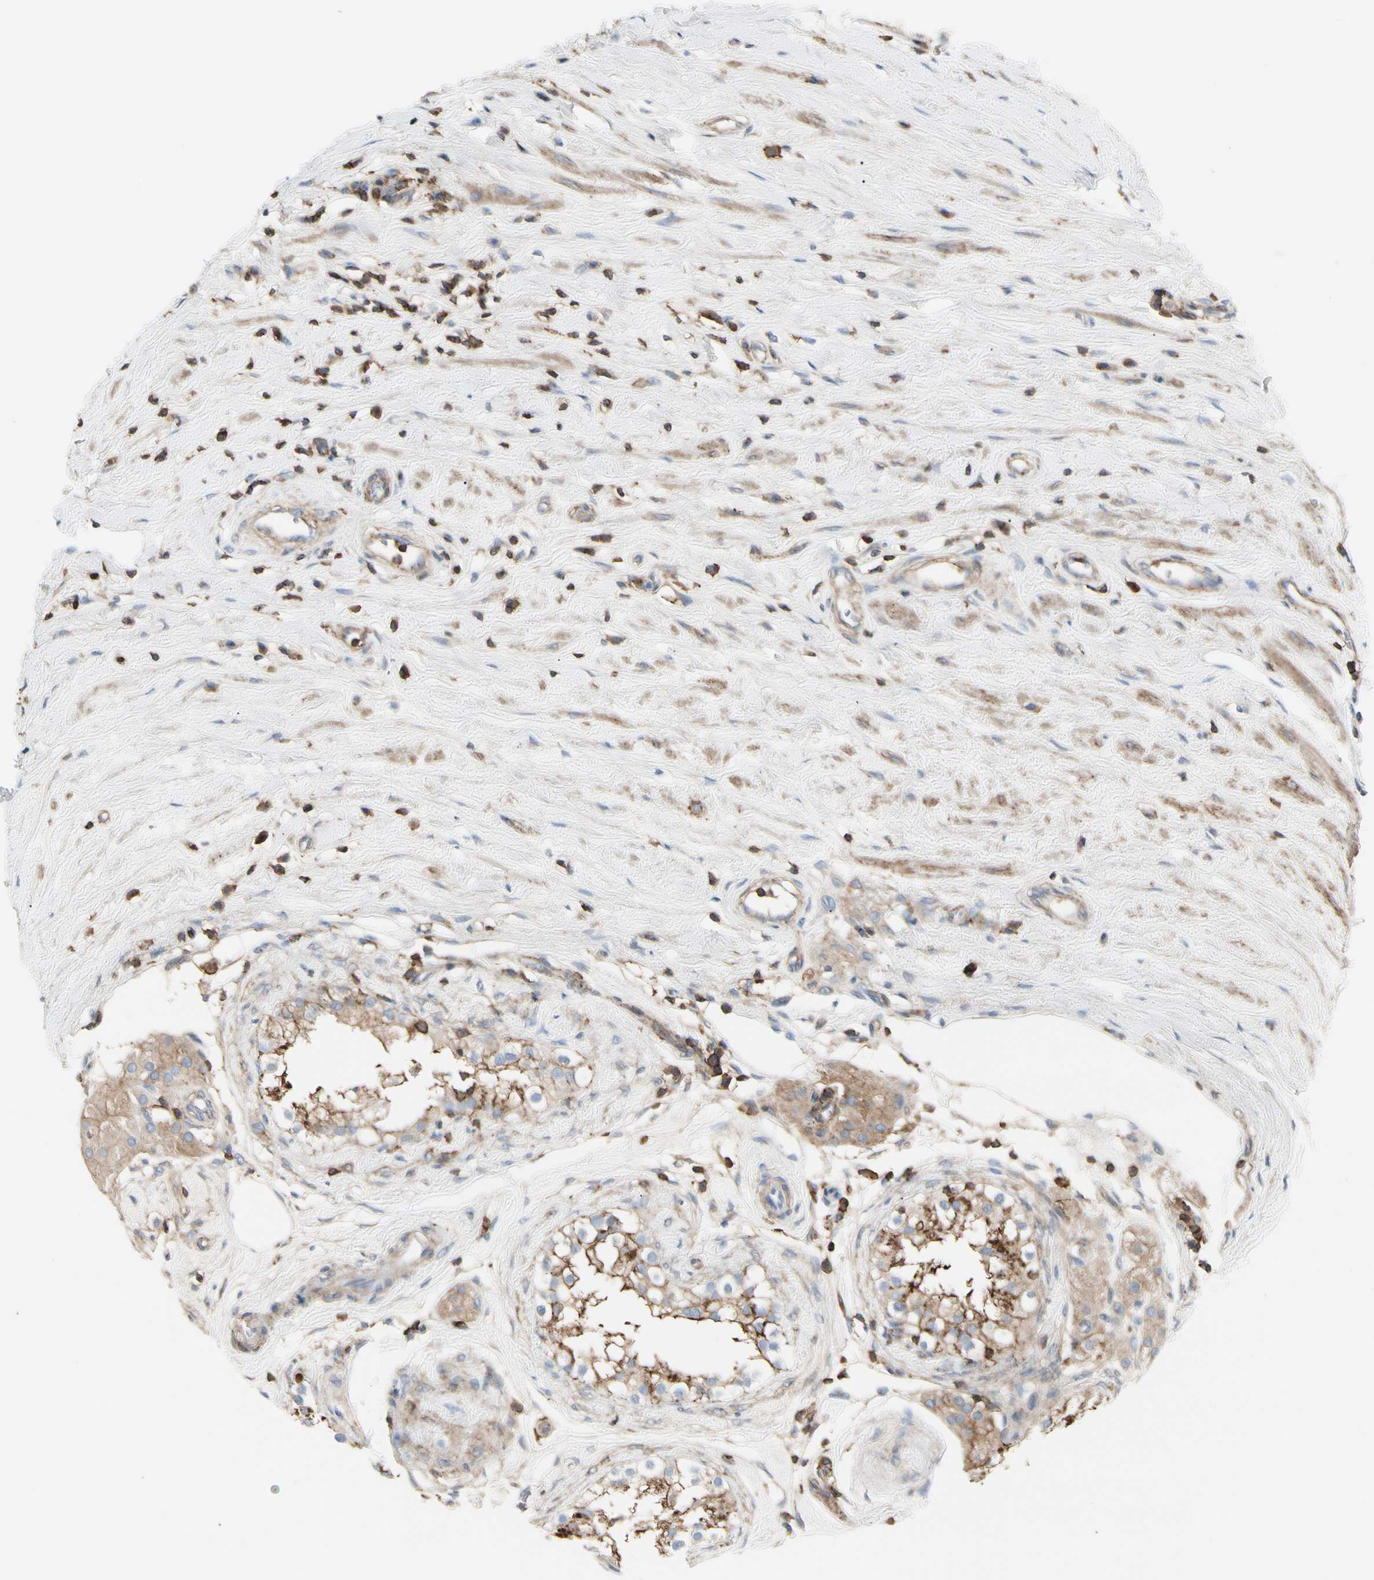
{"staining": {"intensity": "strong", "quantity": "25%-75%", "location": "cytoplasmic/membranous"}, "tissue": "epididymis", "cell_type": "Glandular cells", "image_type": "normal", "snomed": [{"axis": "morphology", "description": "Normal tissue, NOS"}, {"axis": "morphology", "description": "Inflammation, NOS"}, {"axis": "topography", "description": "Epididymis"}], "caption": "An image of human epididymis stained for a protein displays strong cytoplasmic/membranous brown staining in glandular cells. (Stains: DAB (3,3'-diaminobenzidine) in brown, nuclei in blue, Microscopy: brightfield microscopy at high magnification).", "gene": "CLEC2B", "patient": {"sex": "male", "age": 84}}